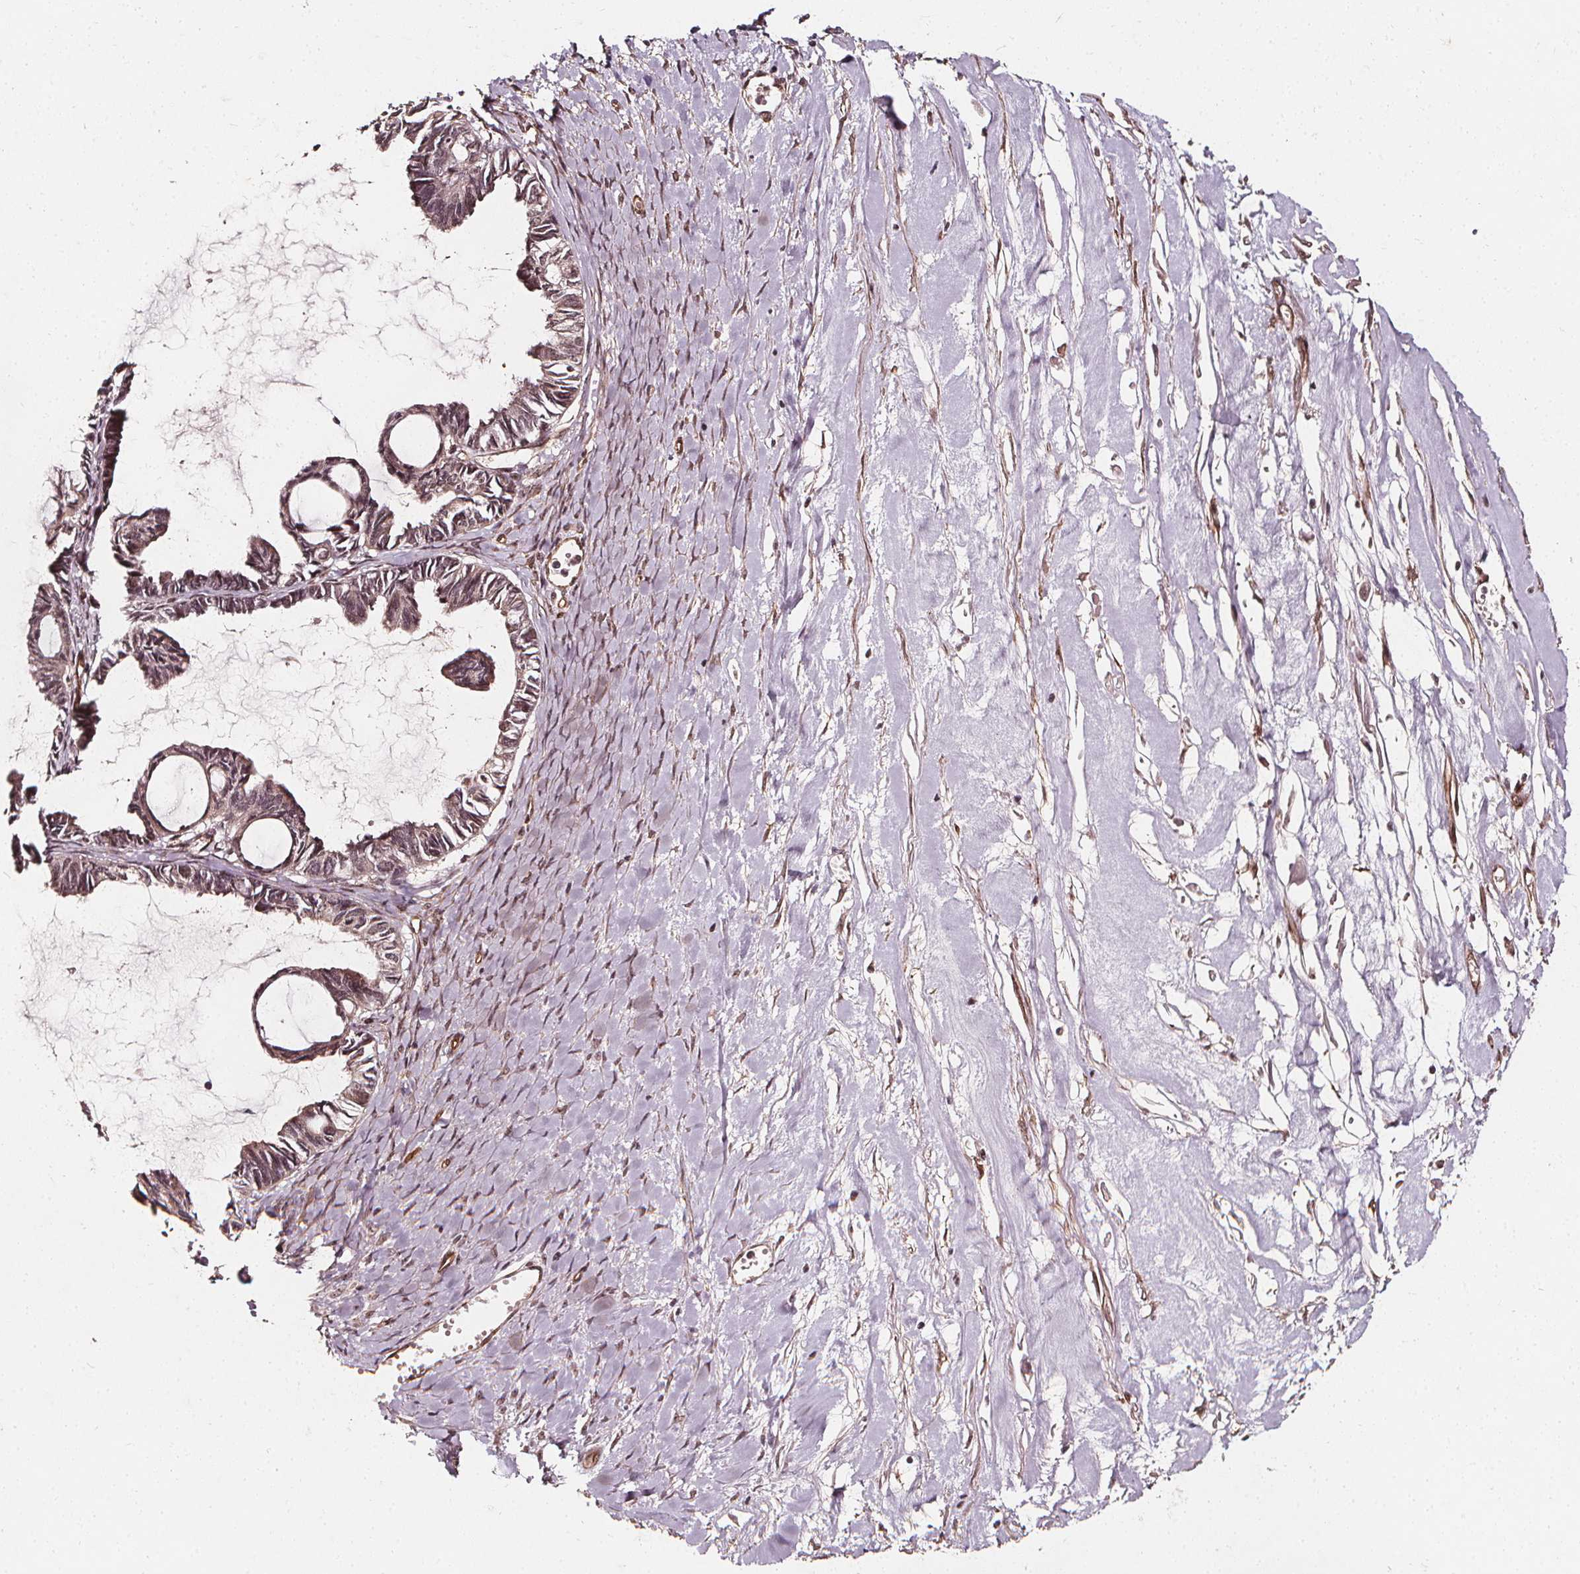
{"staining": {"intensity": "weak", "quantity": ">75%", "location": "nuclear"}, "tissue": "ovarian cancer", "cell_type": "Tumor cells", "image_type": "cancer", "snomed": [{"axis": "morphology", "description": "Cystadenocarcinoma, mucinous, NOS"}, {"axis": "topography", "description": "Ovary"}], "caption": "A low amount of weak nuclear expression is identified in about >75% of tumor cells in ovarian mucinous cystadenocarcinoma tissue.", "gene": "EXOSC9", "patient": {"sex": "female", "age": 61}}